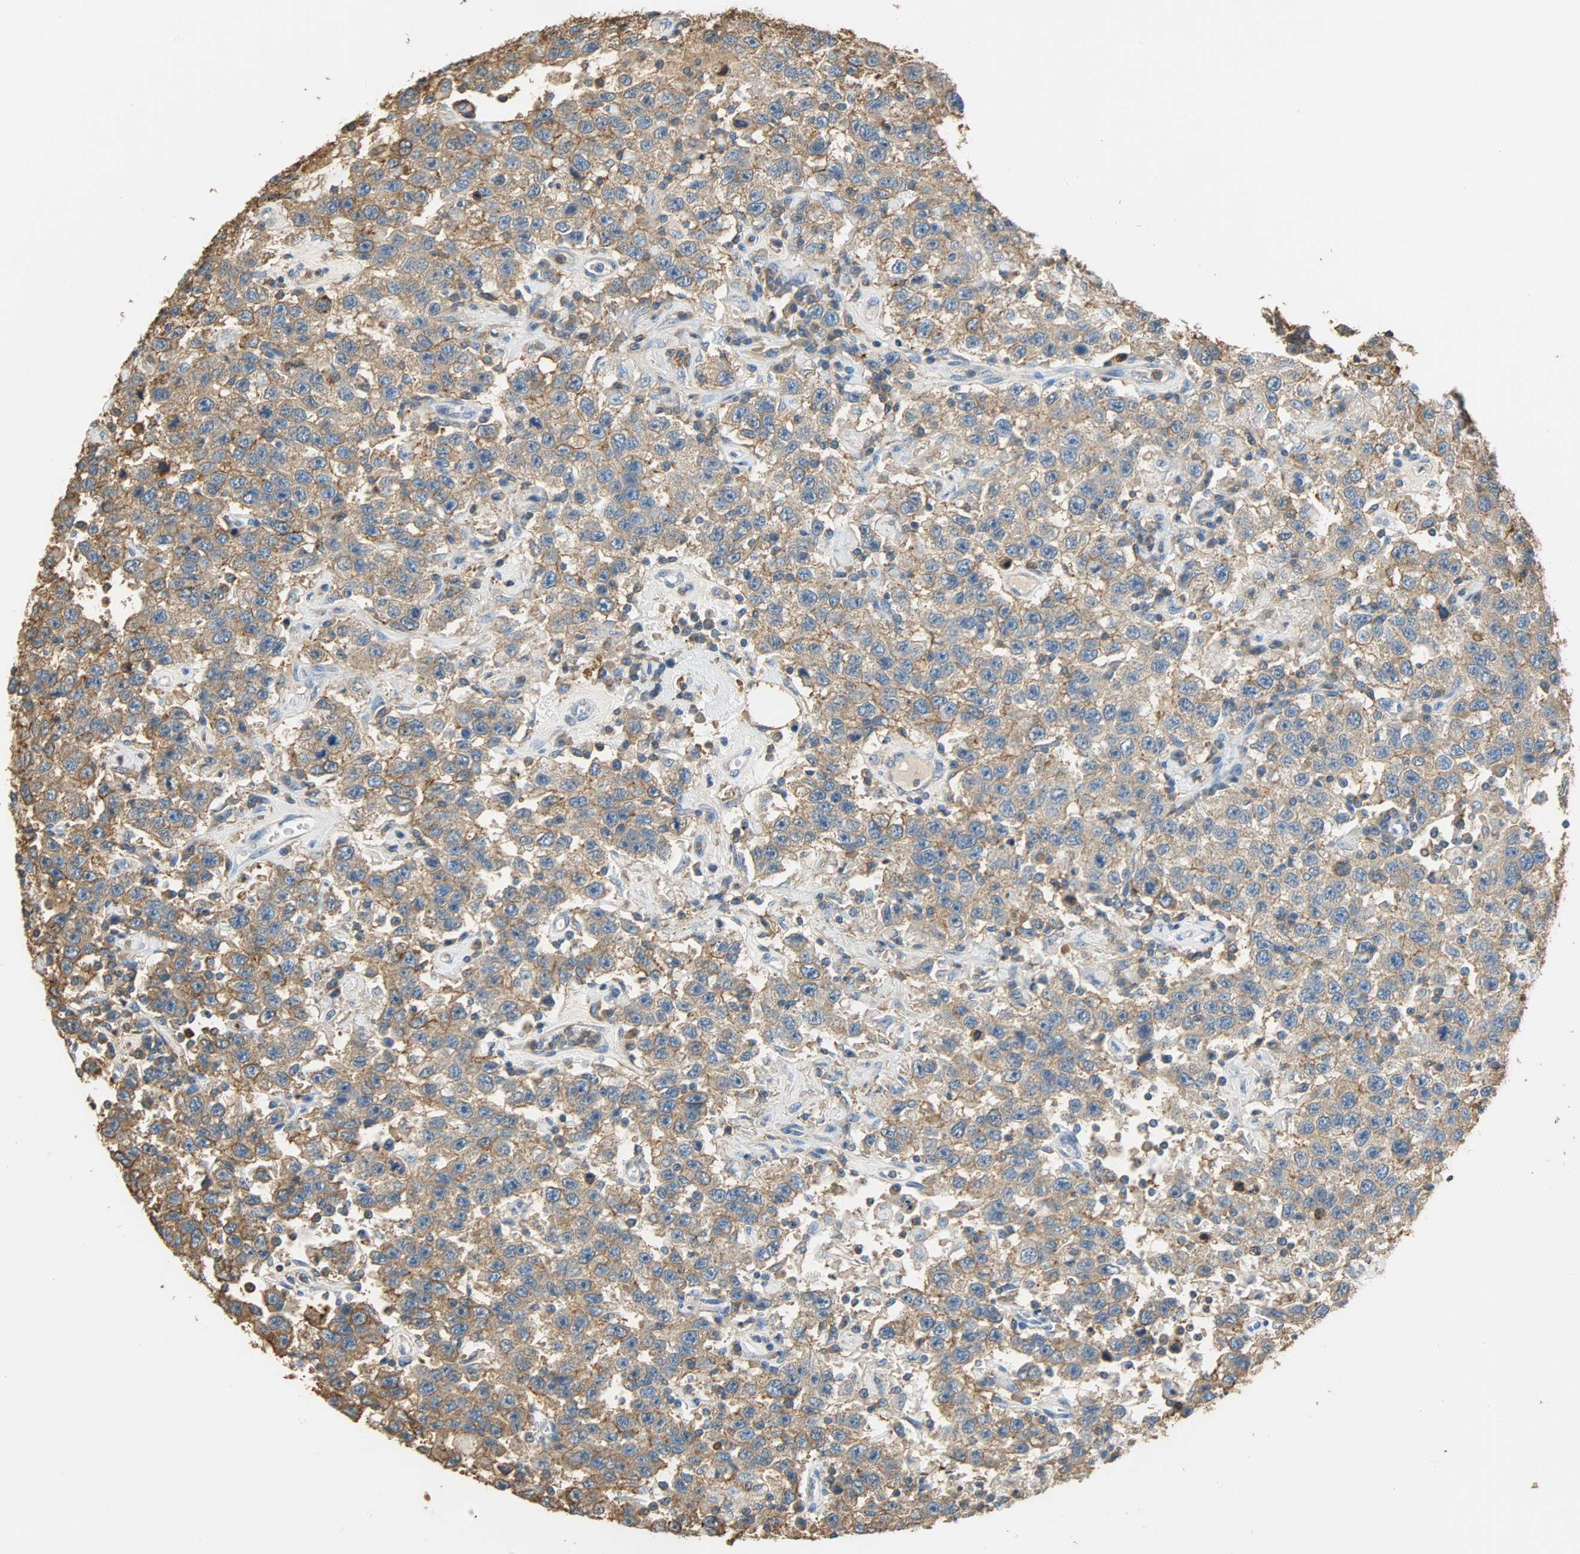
{"staining": {"intensity": "weak", "quantity": ">75%", "location": "cytoplasmic/membranous"}, "tissue": "testis cancer", "cell_type": "Tumor cells", "image_type": "cancer", "snomed": [{"axis": "morphology", "description": "Seminoma, NOS"}, {"axis": "topography", "description": "Testis"}], "caption": "Testis cancer (seminoma) stained for a protein demonstrates weak cytoplasmic/membranous positivity in tumor cells.", "gene": "ANXA6", "patient": {"sex": "male", "age": 41}}